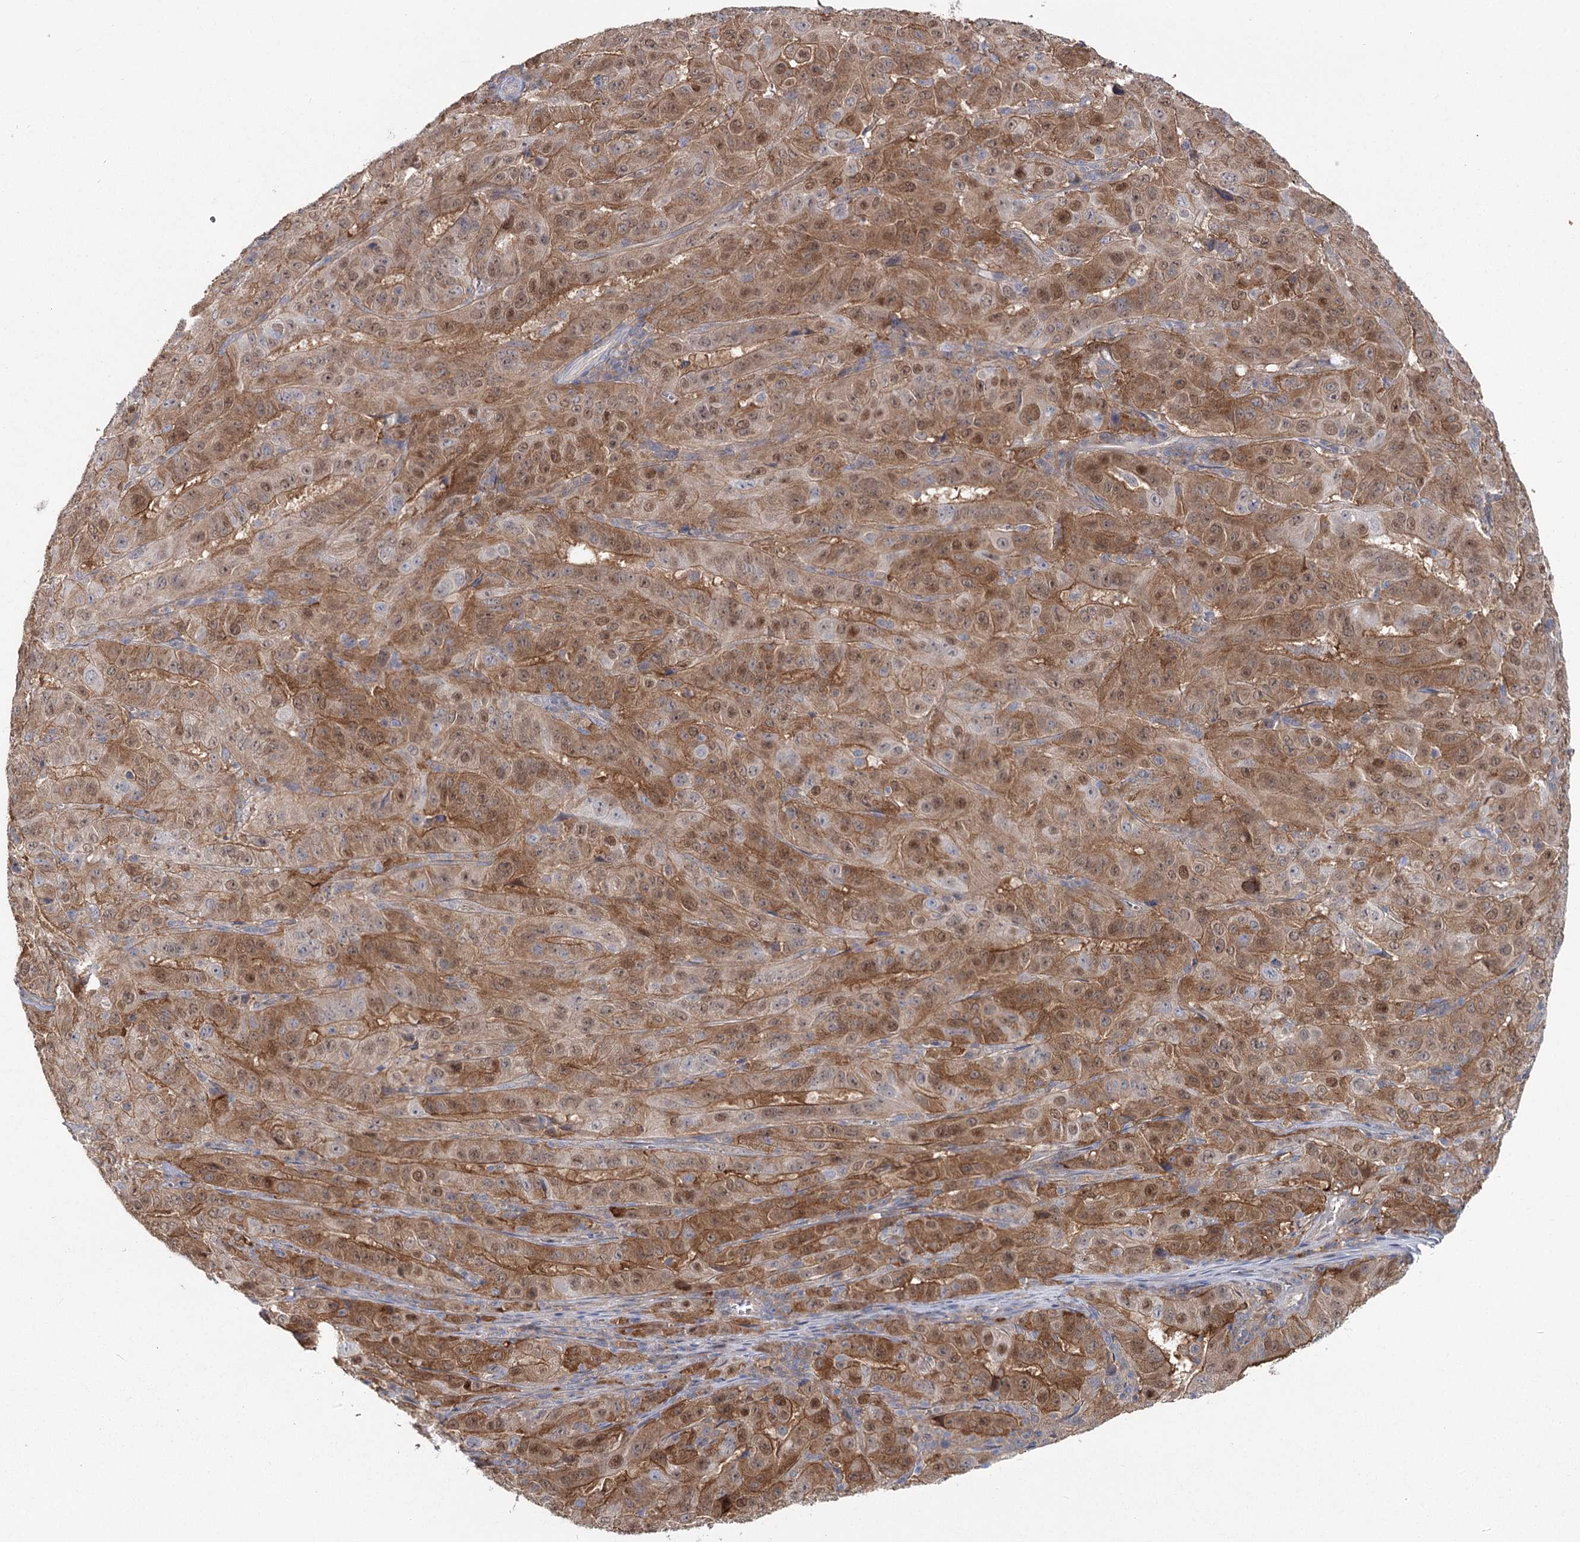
{"staining": {"intensity": "moderate", "quantity": ">75%", "location": "cytoplasmic/membranous,nuclear"}, "tissue": "pancreatic cancer", "cell_type": "Tumor cells", "image_type": "cancer", "snomed": [{"axis": "morphology", "description": "Adenocarcinoma, NOS"}, {"axis": "topography", "description": "Pancreas"}], "caption": "Adenocarcinoma (pancreatic) was stained to show a protein in brown. There is medium levels of moderate cytoplasmic/membranous and nuclear staining in approximately >75% of tumor cells.", "gene": "MAP3K13", "patient": {"sex": "male", "age": 63}}